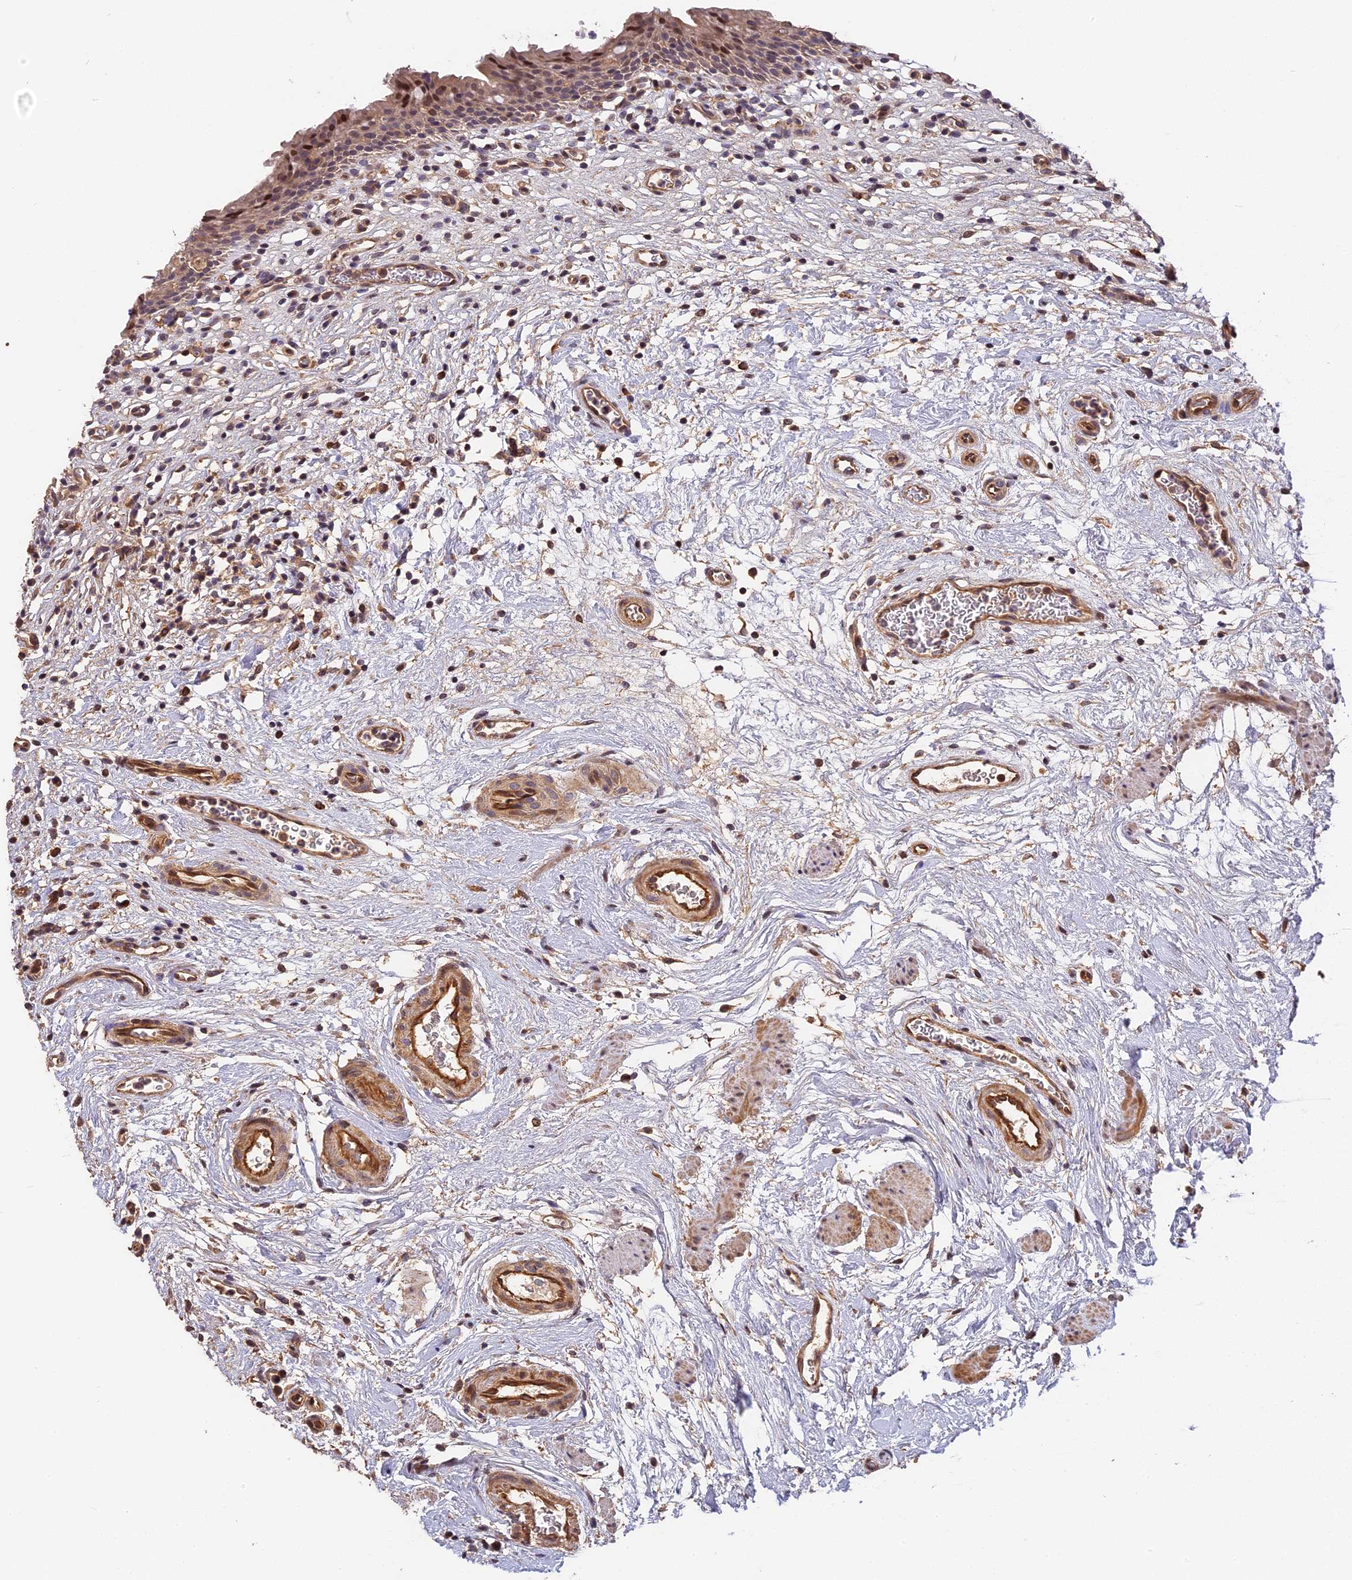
{"staining": {"intensity": "moderate", "quantity": "<25%", "location": "nuclear"}, "tissue": "urinary bladder", "cell_type": "Urothelial cells", "image_type": "normal", "snomed": [{"axis": "morphology", "description": "Normal tissue, NOS"}, {"axis": "morphology", "description": "Inflammation, NOS"}, {"axis": "topography", "description": "Urinary bladder"}], "caption": "Urothelial cells demonstrate low levels of moderate nuclear expression in about <25% of cells in normal urinary bladder. The staining is performed using DAB (3,3'-diaminobenzidine) brown chromogen to label protein expression. The nuclei are counter-stained blue using hematoxylin.", "gene": "ARHGAP17", "patient": {"sex": "male", "age": 63}}